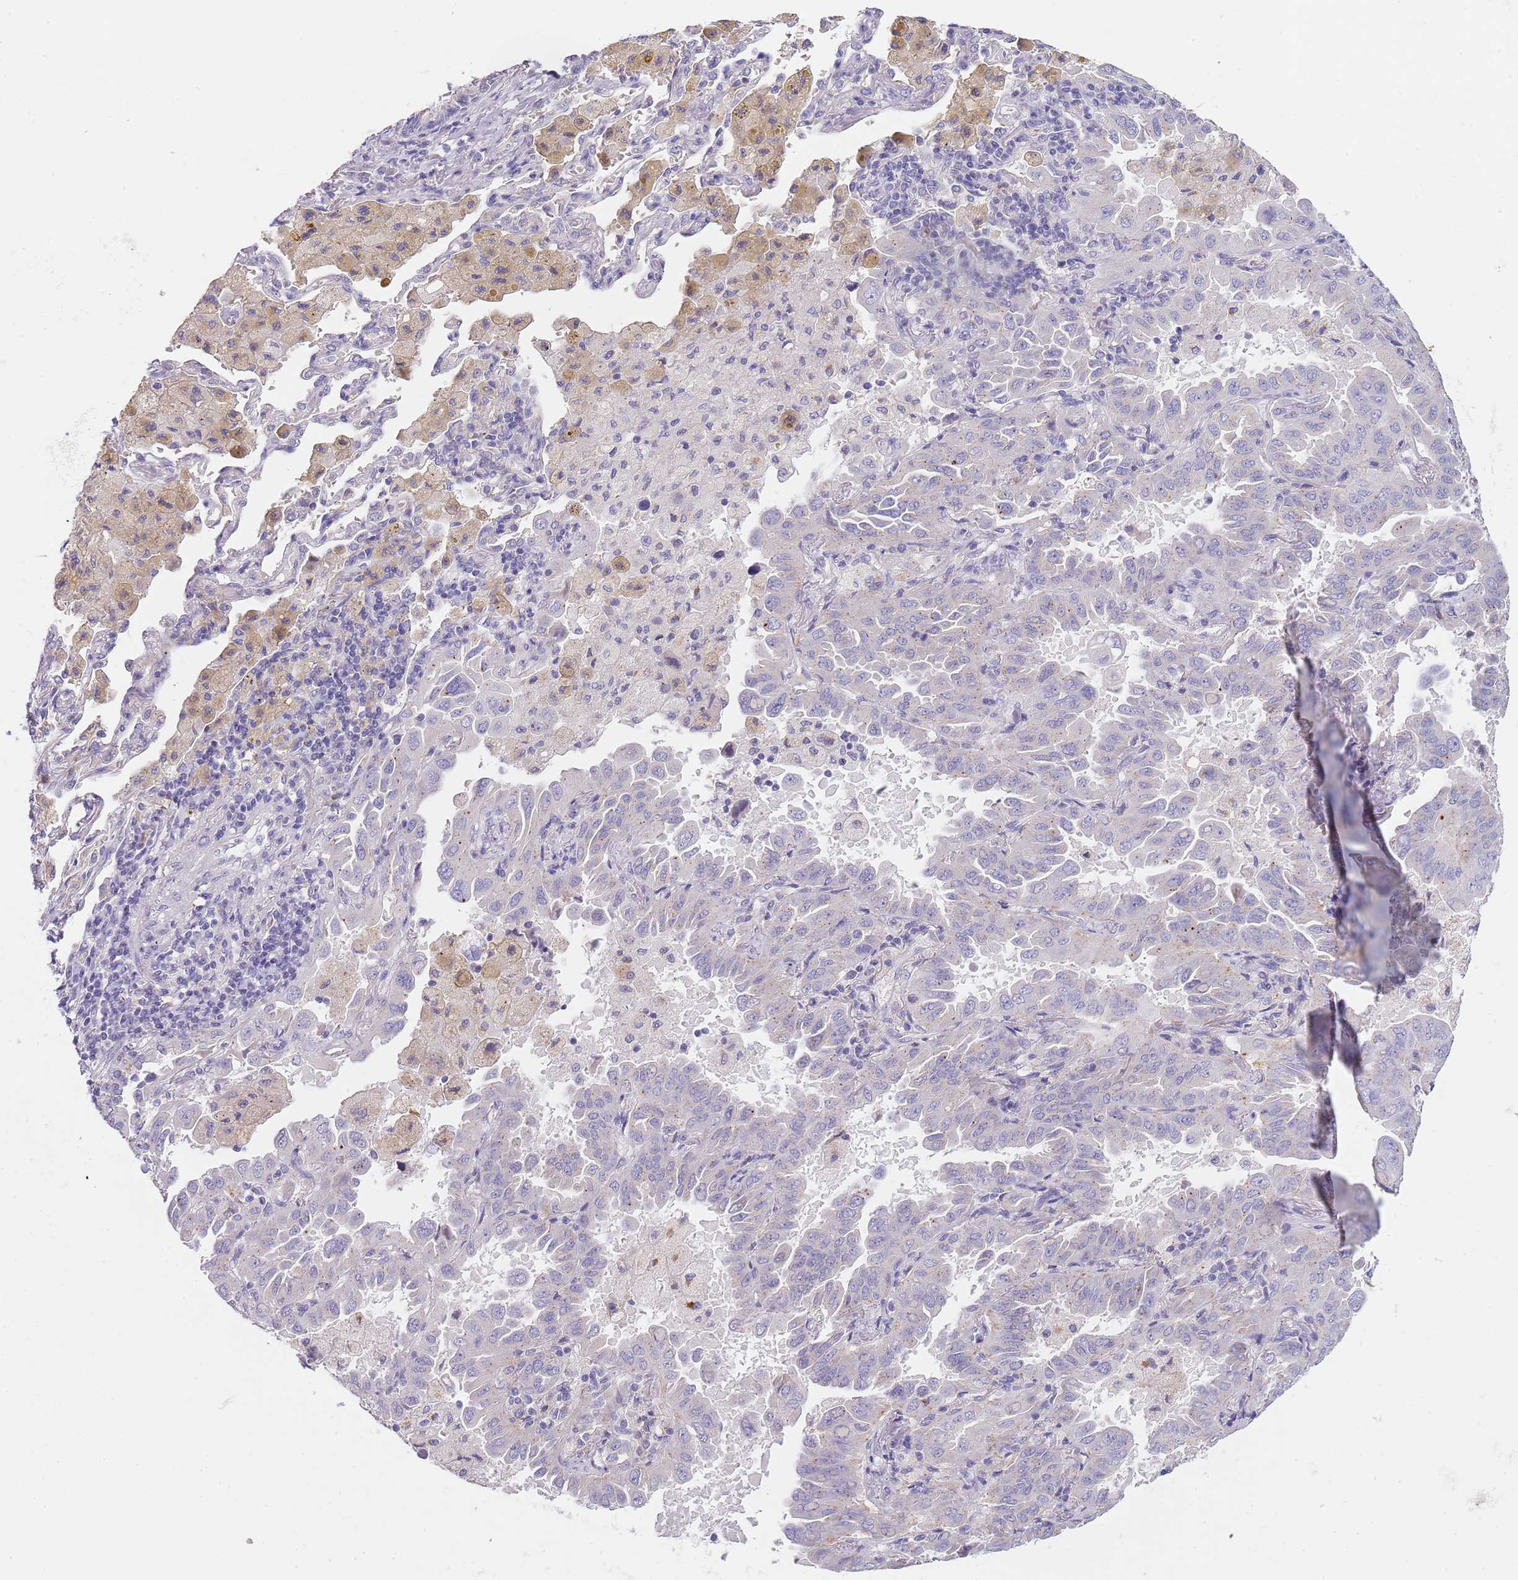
{"staining": {"intensity": "negative", "quantity": "none", "location": "none"}, "tissue": "lung cancer", "cell_type": "Tumor cells", "image_type": "cancer", "snomed": [{"axis": "morphology", "description": "Adenocarcinoma, NOS"}, {"axis": "topography", "description": "Lung"}], "caption": "Immunohistochemistry micrograph of human lung cancer (adenocarcinoma) stained for a protein (brown), which displays no expression in tumor cells. (DAB (3,3'-diaminobenzidine) IHC visualized using brightfield microscopy, high magnification).", "gene": "MAN1C1", "patient": {"sex": "male", "age": 64}}